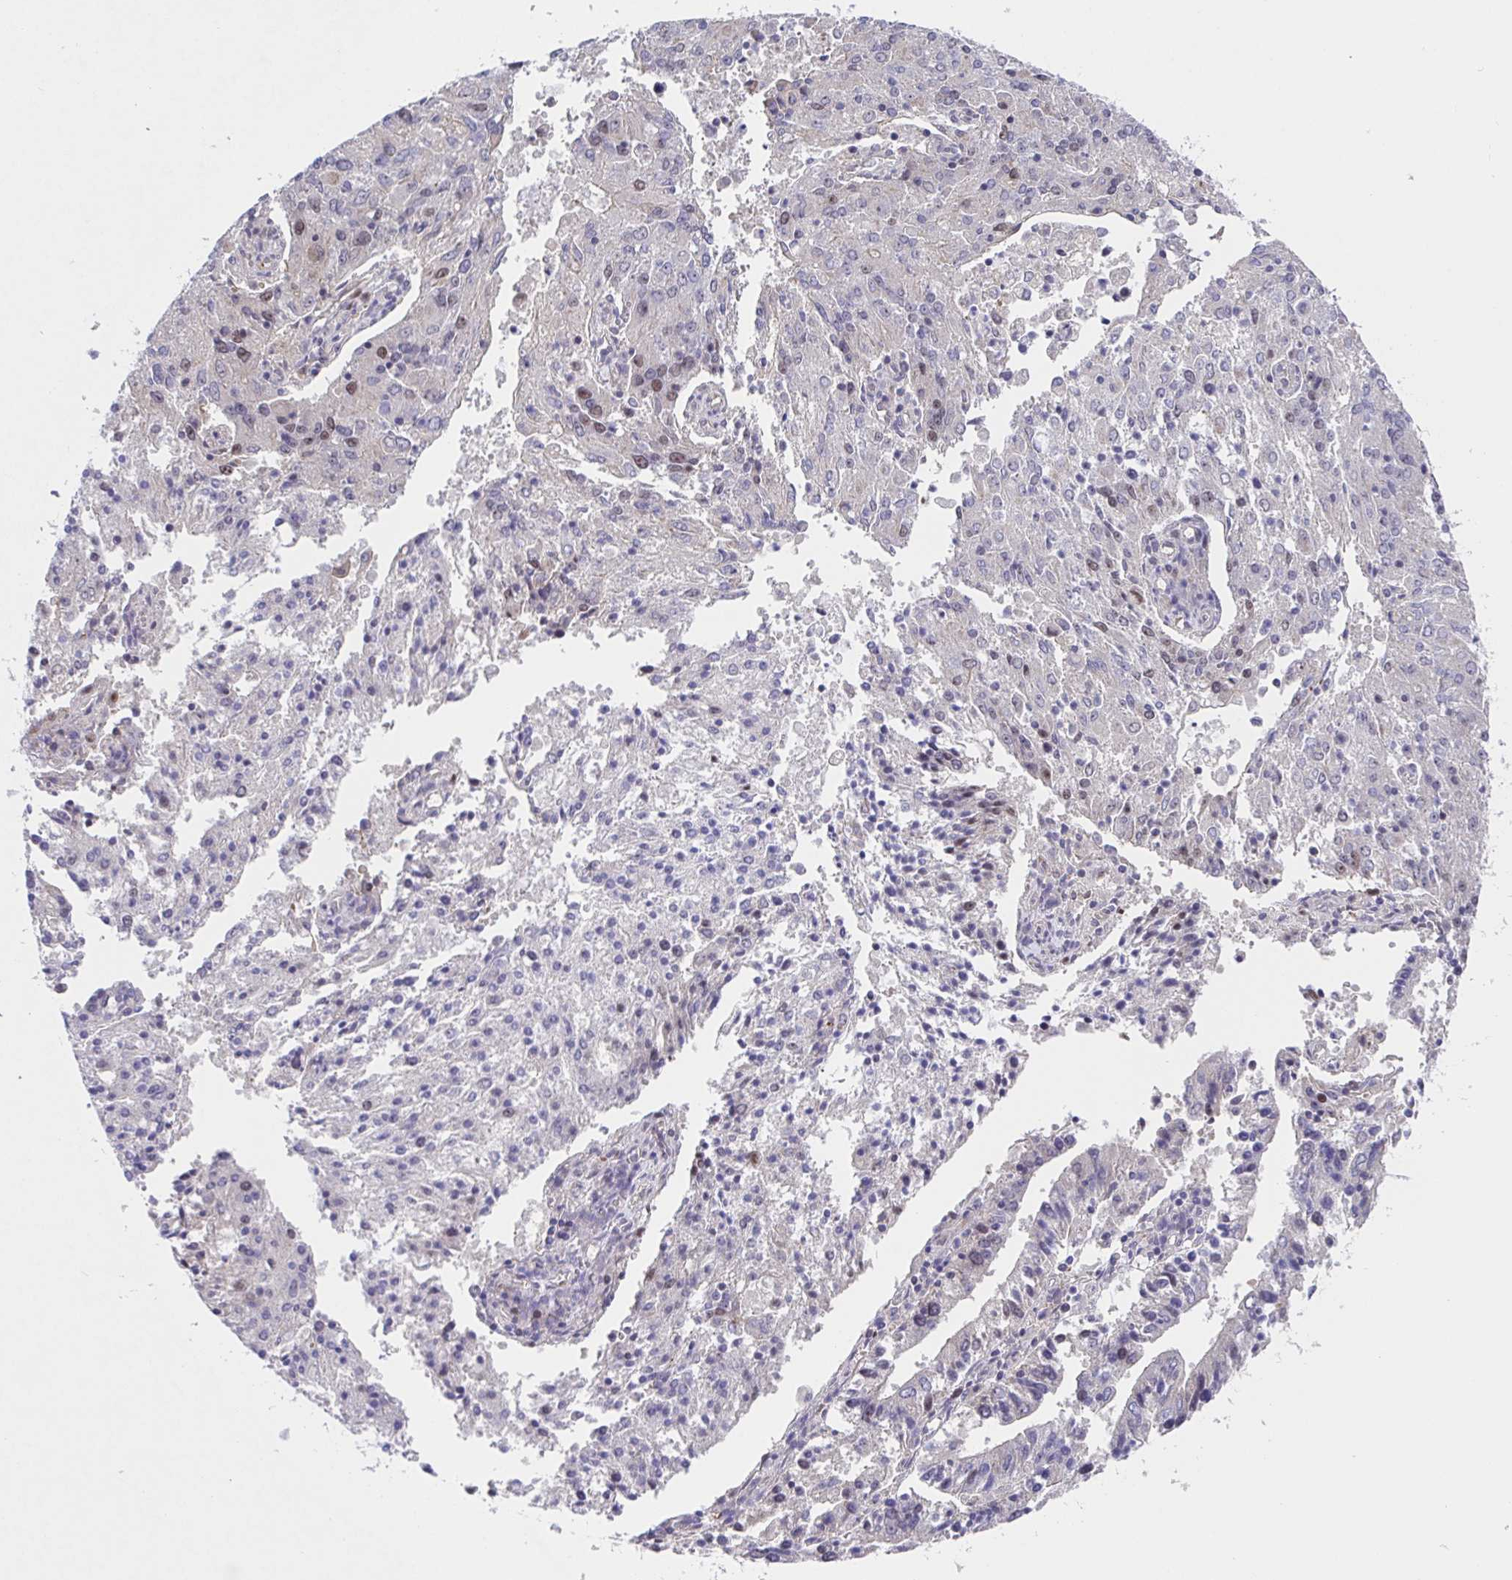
{"staining": {"intensity": "weak", "quantity": "<25%", "location": "nuclear"}, "tissue": "endometrial cancer", "cell_type": "Tumor cells", "image_type": "cancer", "snomed": [{"axis": "morphology", "description": "Adenocarcinoma, NOS"}, {"axis": "topography", "description": "Endometrium"}], "caption": "Immunohistochemistry (IHC) of human adenocarcinoma (endometrial) exhibits no positivity in tumor cells.", "gene": "TIMELESS", "patient": {"sex": "female", "age": 82}}